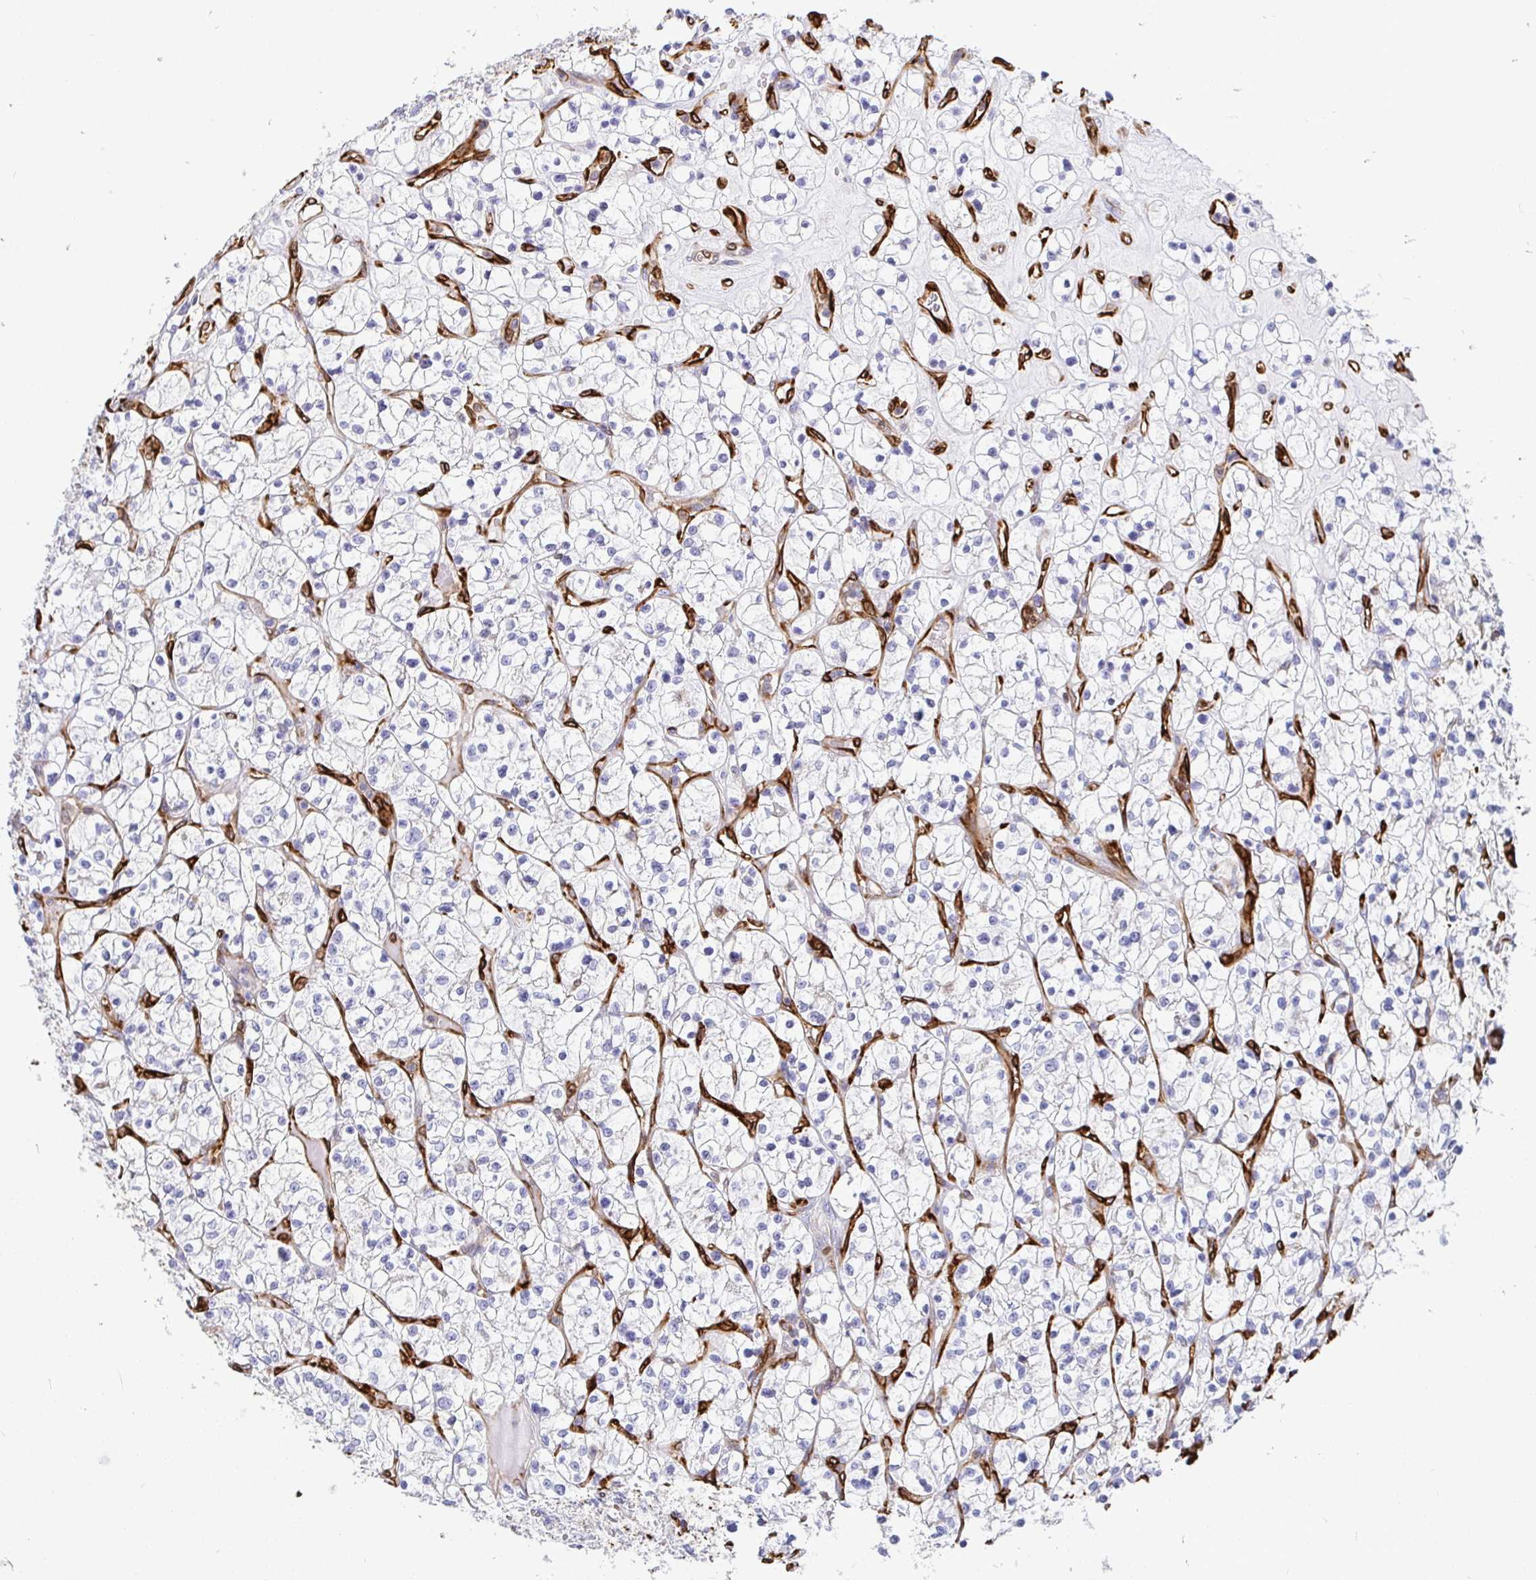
{"staining": {"intensity": "negative", "quantity": "none", "location": "none"}, "tissue": "renal cancer", "cell_type": "Tumor cells", "image_type": "cancer", "snomed": [{"axis": "morphology", "description": "Adenocarcinoma, NOS"}, {"axis": "topography", "description": "Kidney"}], "caption": "A high-resolution micrograph shows immunohistochemistry (IHC) staining of renal cancer, which displays no significant positivity in tumor cells.", "gene": "TP53I11", "patient": {"sex": "female", "age": 64}}